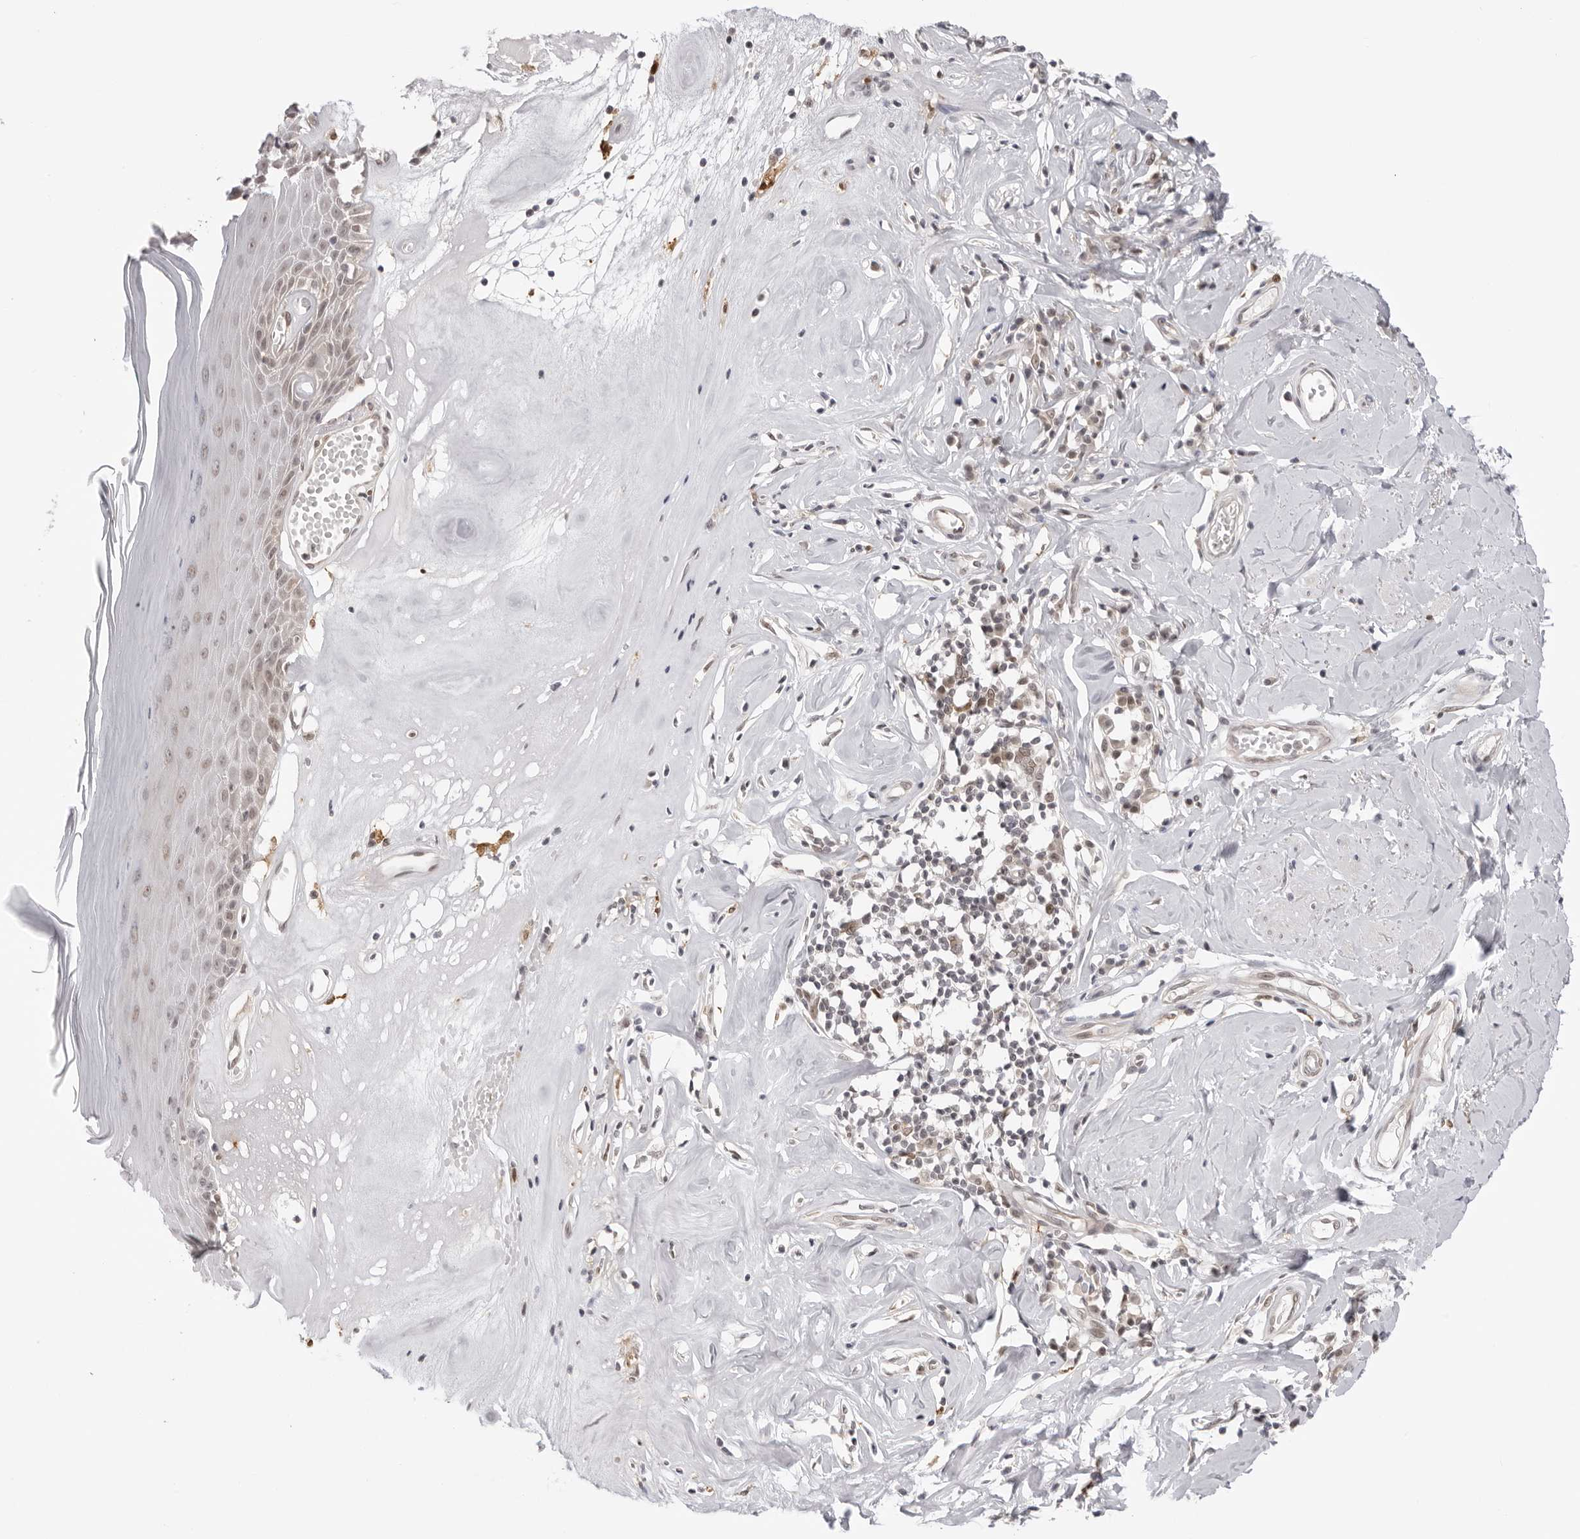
{"staining": {"intensity": "moderate", "quantity": "25%-75%", "location": "nuclear"}, "tissue": "skin", "cell_type": "Epidermal cells", "image_type": "normal", "snomed": [{"axis": "morphology", "description": "Normal tissue, NOS"}, {"axis": "morphology", "description": "Inflammation, NOS"}, {"axis": "topography", "description": "Vulva"}], "caption": "High-power microscopy captured an immunohistochemistry (IHC) micrograph of unremarkable skin, revealing moderate nuclear expression in about 25%-75% of epidermal cells.", "gene": "SRGAP2", "patient": {"sex": "female", "age": 84}}